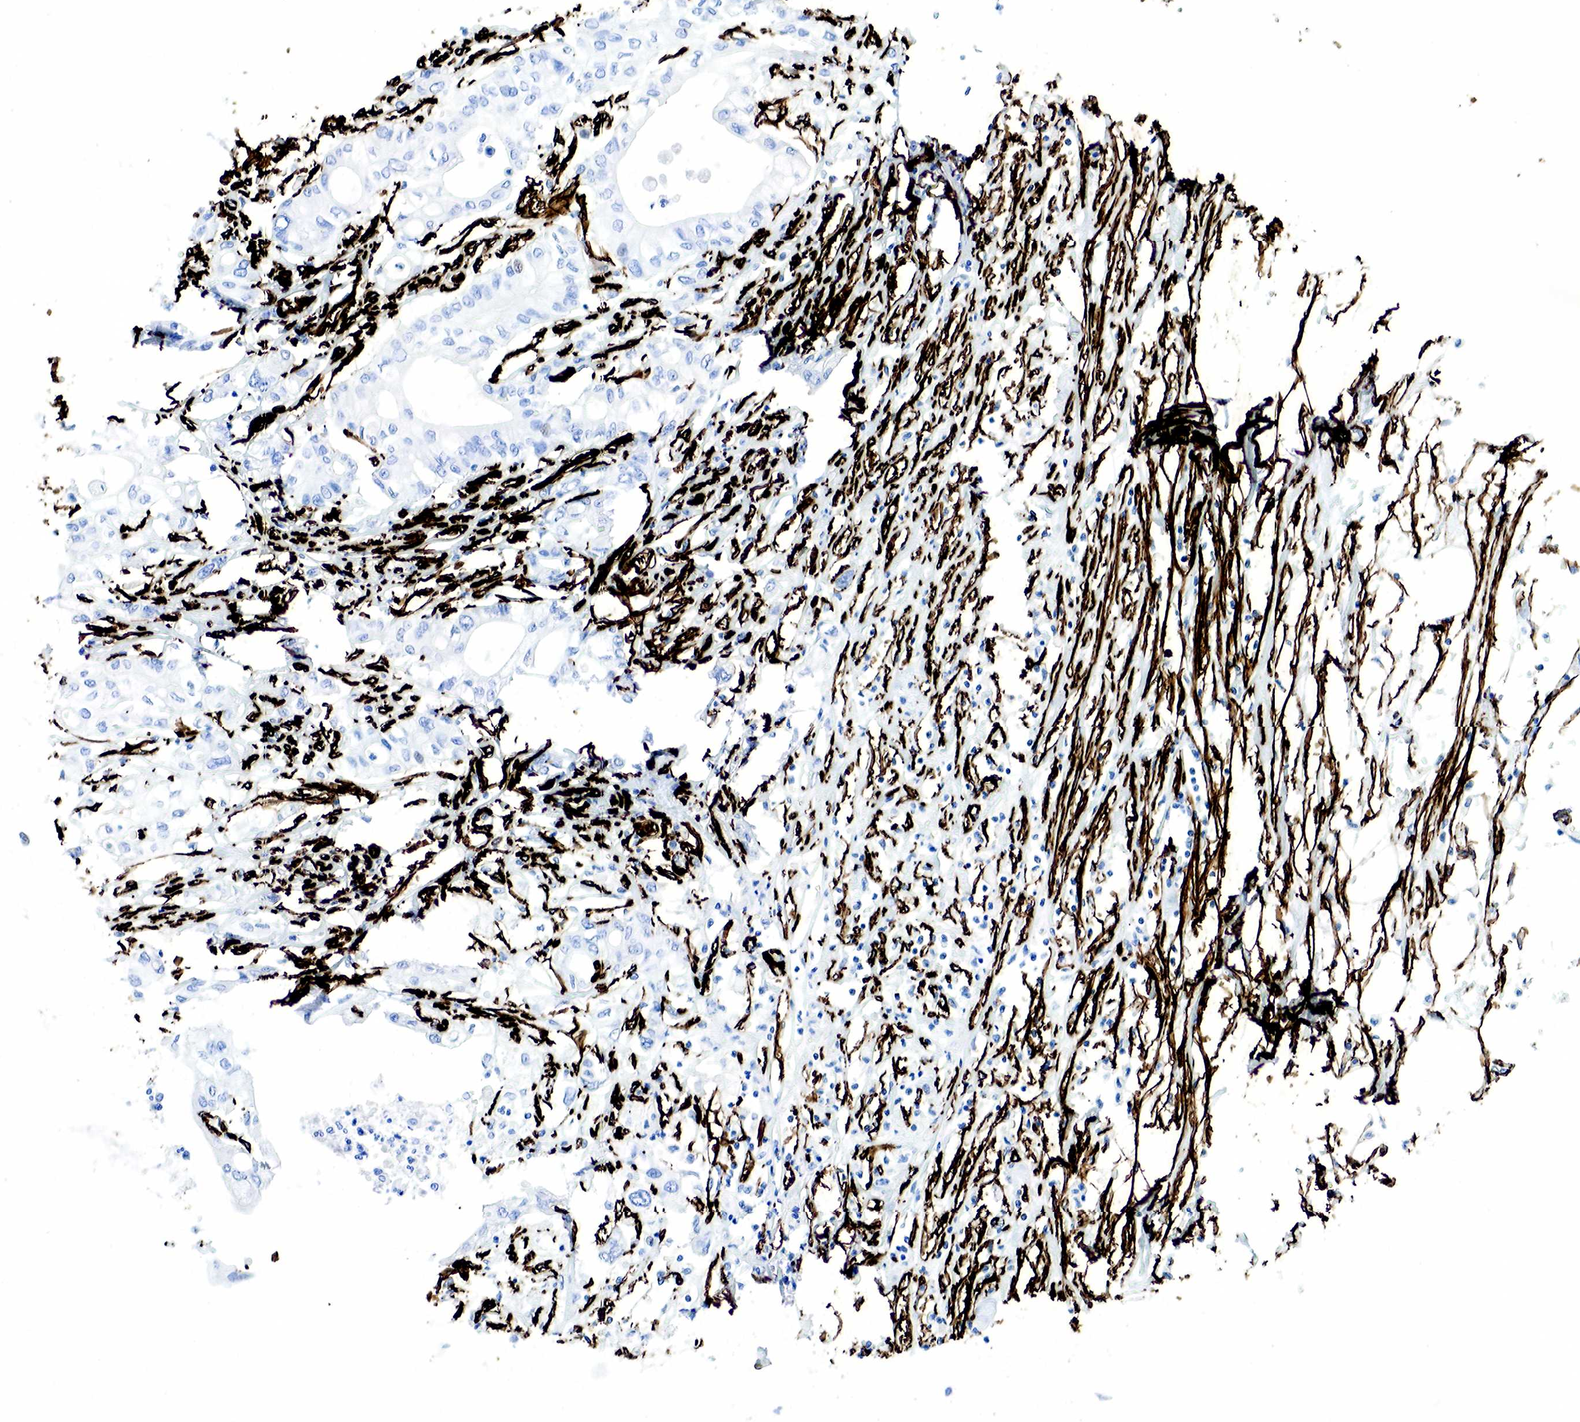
{"staining": {"intensity": "negative", "quantity": "none", "location": "none"}, "tissue": "pancreatic cancer", "cell_type": "Tumor cells", "image_type": "cancer", "snomed": [{"axis": "morphology", "description": "Adenocarcinoma, NOS"}, {"axis": "topography", "description": "Pancreas"}], "caption": "This micrograph is of pancreatic cancer (adenocarcinoma) stained with immunohistochemistry (IHC) to label a protein in brown with the nuclei are counter-stained blue. There is no positivity in tumor cells.", "gene": "ACTA2", "patient": {"sex": "male", "age": 79}}